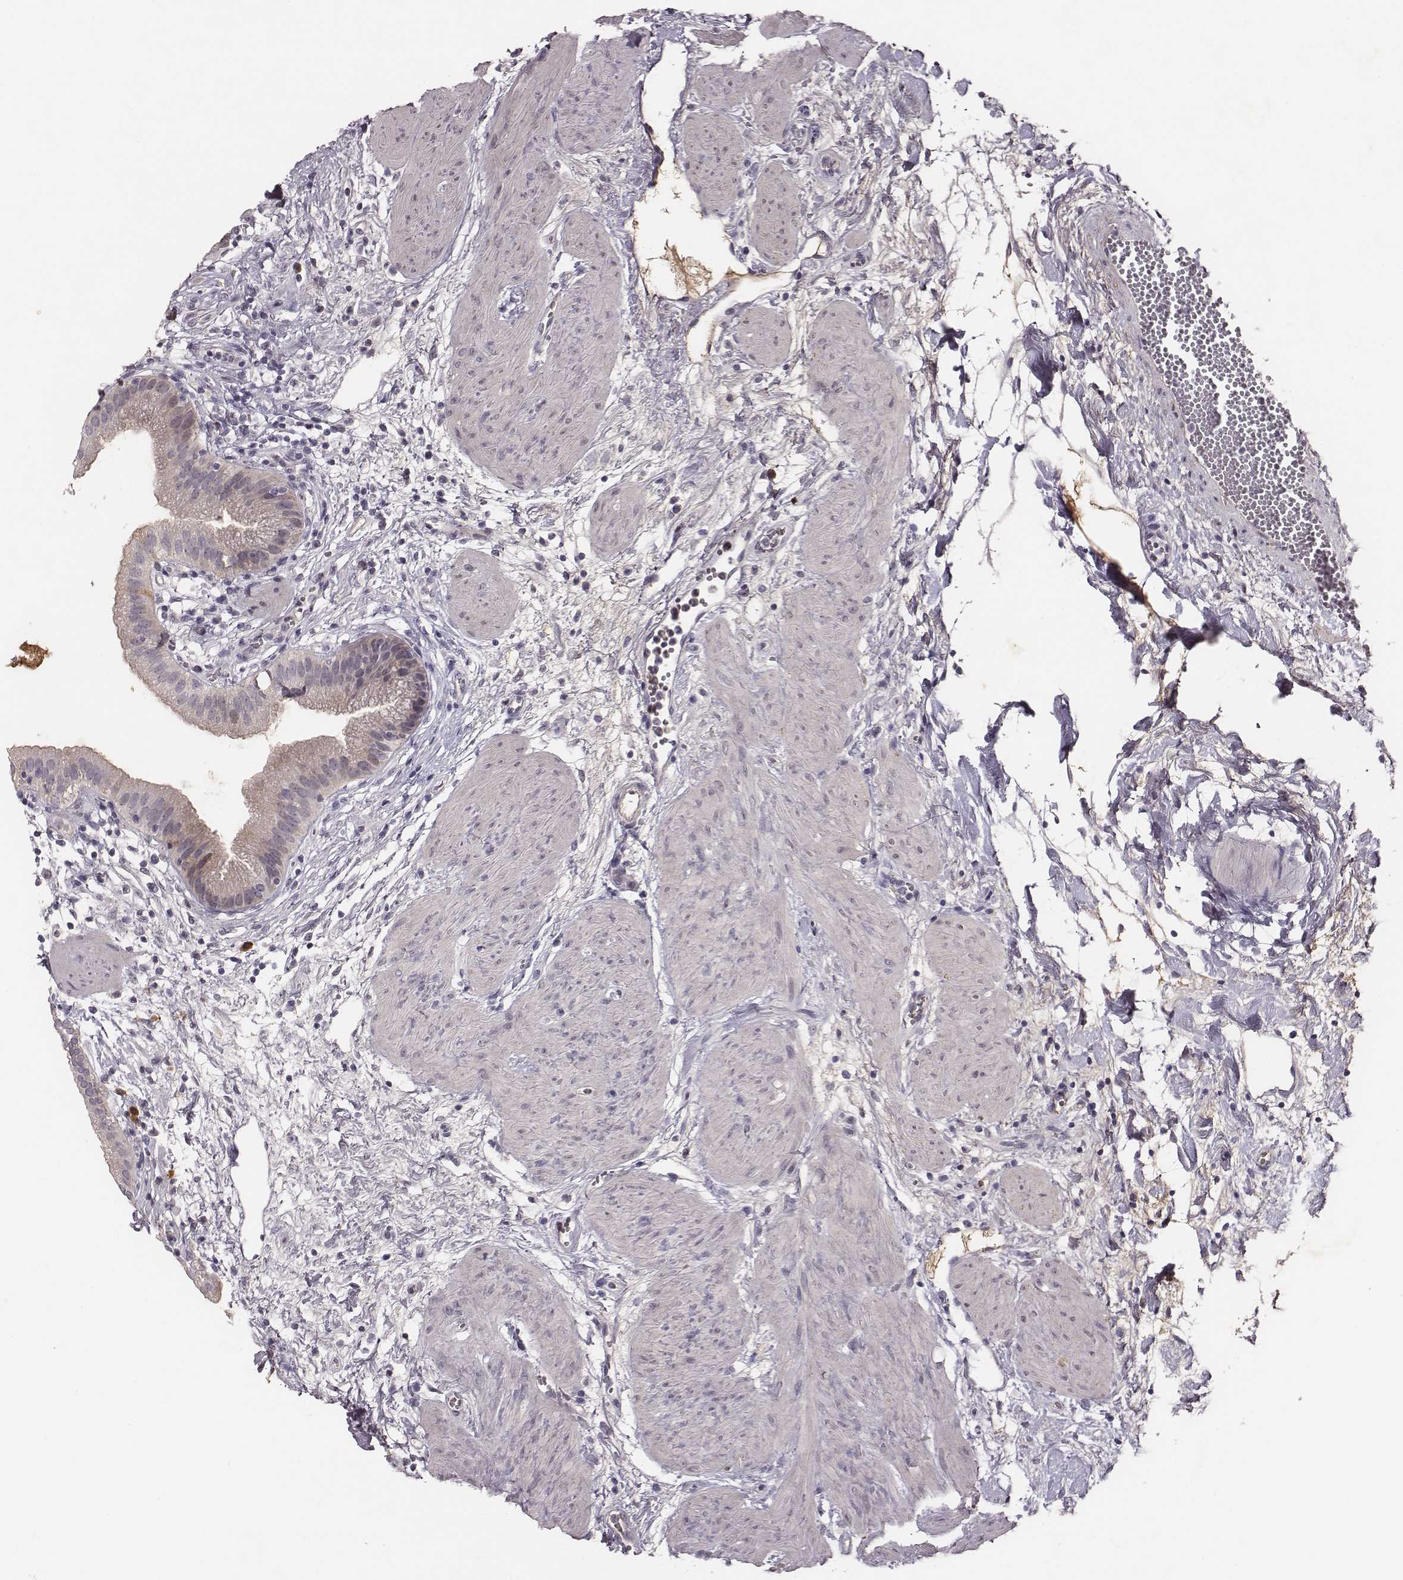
{"staining": {"intensity": "negative", "quantity": "none", "location": "none"}, "tissue": "gallbladder", "cell_type": "Glandular cells", "image_type": "normal", "snomed": [{"axis": "morphology", "description": "Normal tissue, NOS"}, {"axis": "topography", "description": "Gallbladder"}], "caption": "Human gallbladder stained for a protein using immunohistochemistry (IHC) demonstrates no positivity in glandular cells.", "gene": "SLC22A6", "patient": {"sex": "female", "age": 65}}